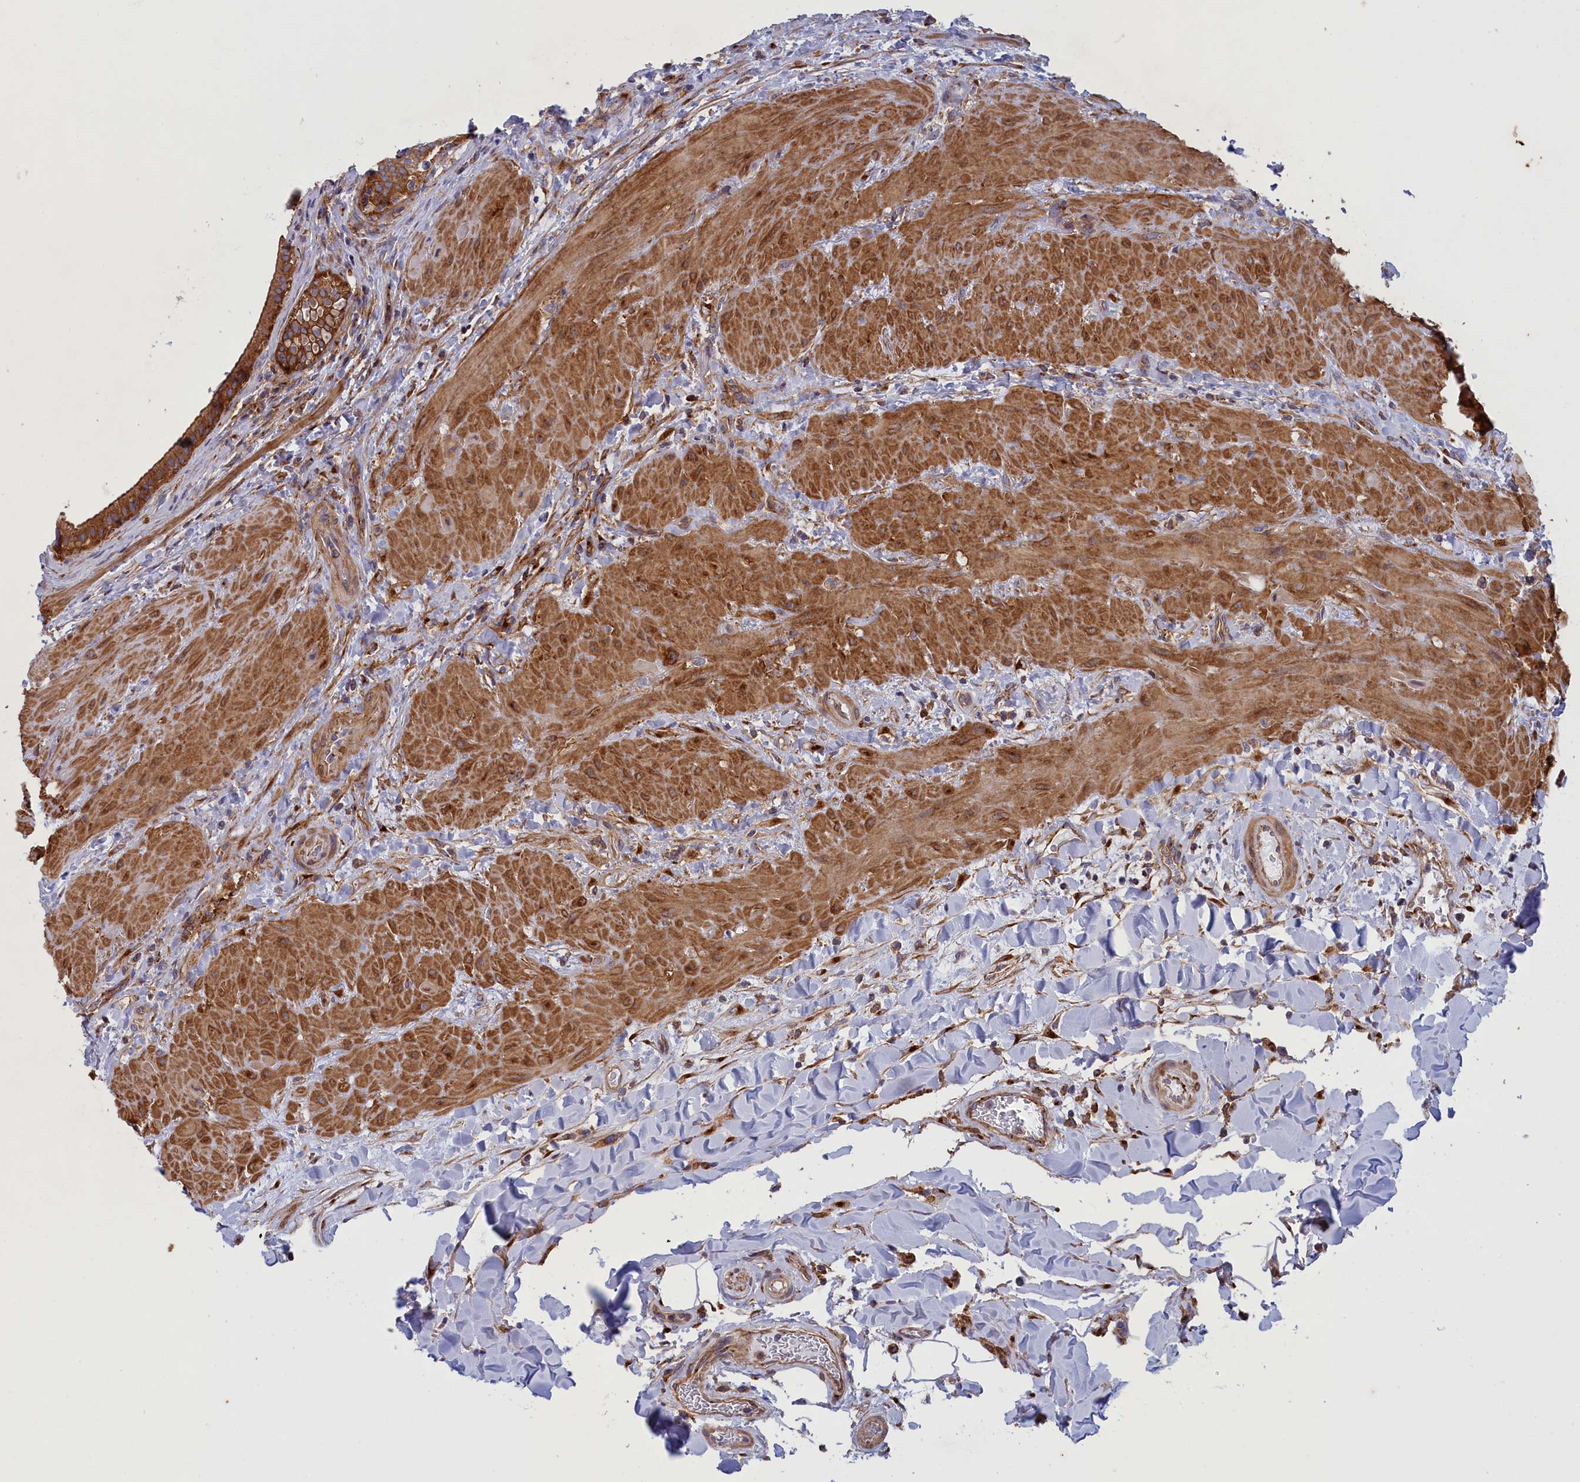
{"staining": {"intensity": "strong", "quantity": ">75%", "location": "cytoplasmic/membranous"}, "tissue": "gallbladder", "cell_type": "Glandular cells", "image_type": "normal", "snomed": [{"axis": "morphology", "description": "Normal tissue, NOS"}, {"axis": "topography", "description": "Gallbladder"}], "caption": "Protein staining displays strong cytoplasmic/membranous positivity in approximately >75% of glandular cells in unremarkable gallbladder. Ihc stains the protein in brown and the nuclei are stained blue.", "gene": "SCAMP4", "patient": {"sex": "male", "age": 24}}